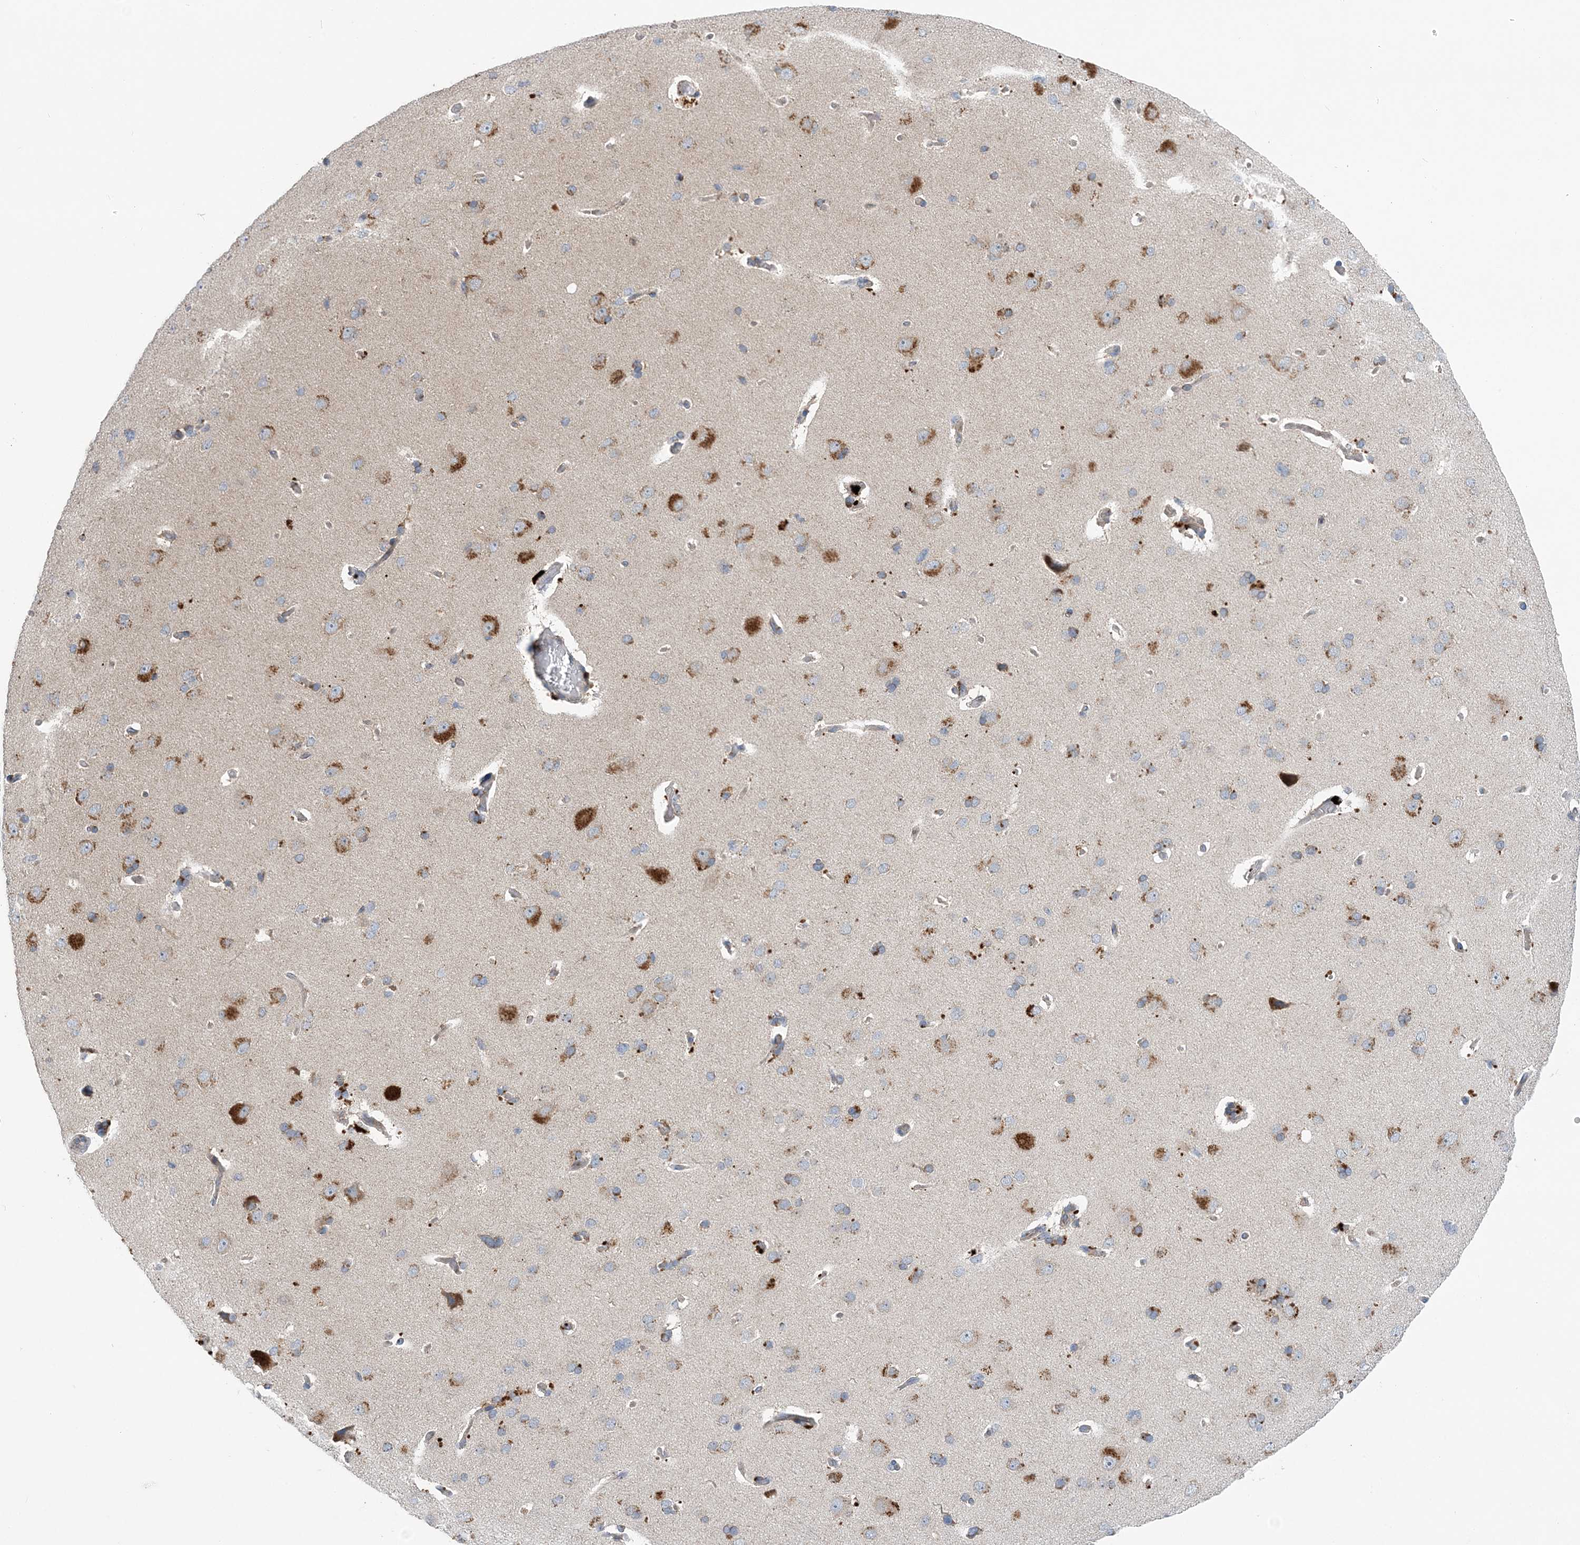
{"staining": {"intensity": "negative", "quantity": "none", "location": "none"}, "tissue": "cerebral cortex", "cell_type": "Endothelial cells", "image_type": "normal", "snomed": [{"axis": "morphology", "description": "Normal tissue, NOS"}, {"axis": "topography", "description": "Cerebral cortex"}], "caption": "Endothelial cells are negative for protein expression in unremarkable human cerebral cortex. (DAB immunohistochemistry (IHC) with hematoxylin counter stain).", "gene": "COPE", "patient": {"sex": "male", "age": 62}}